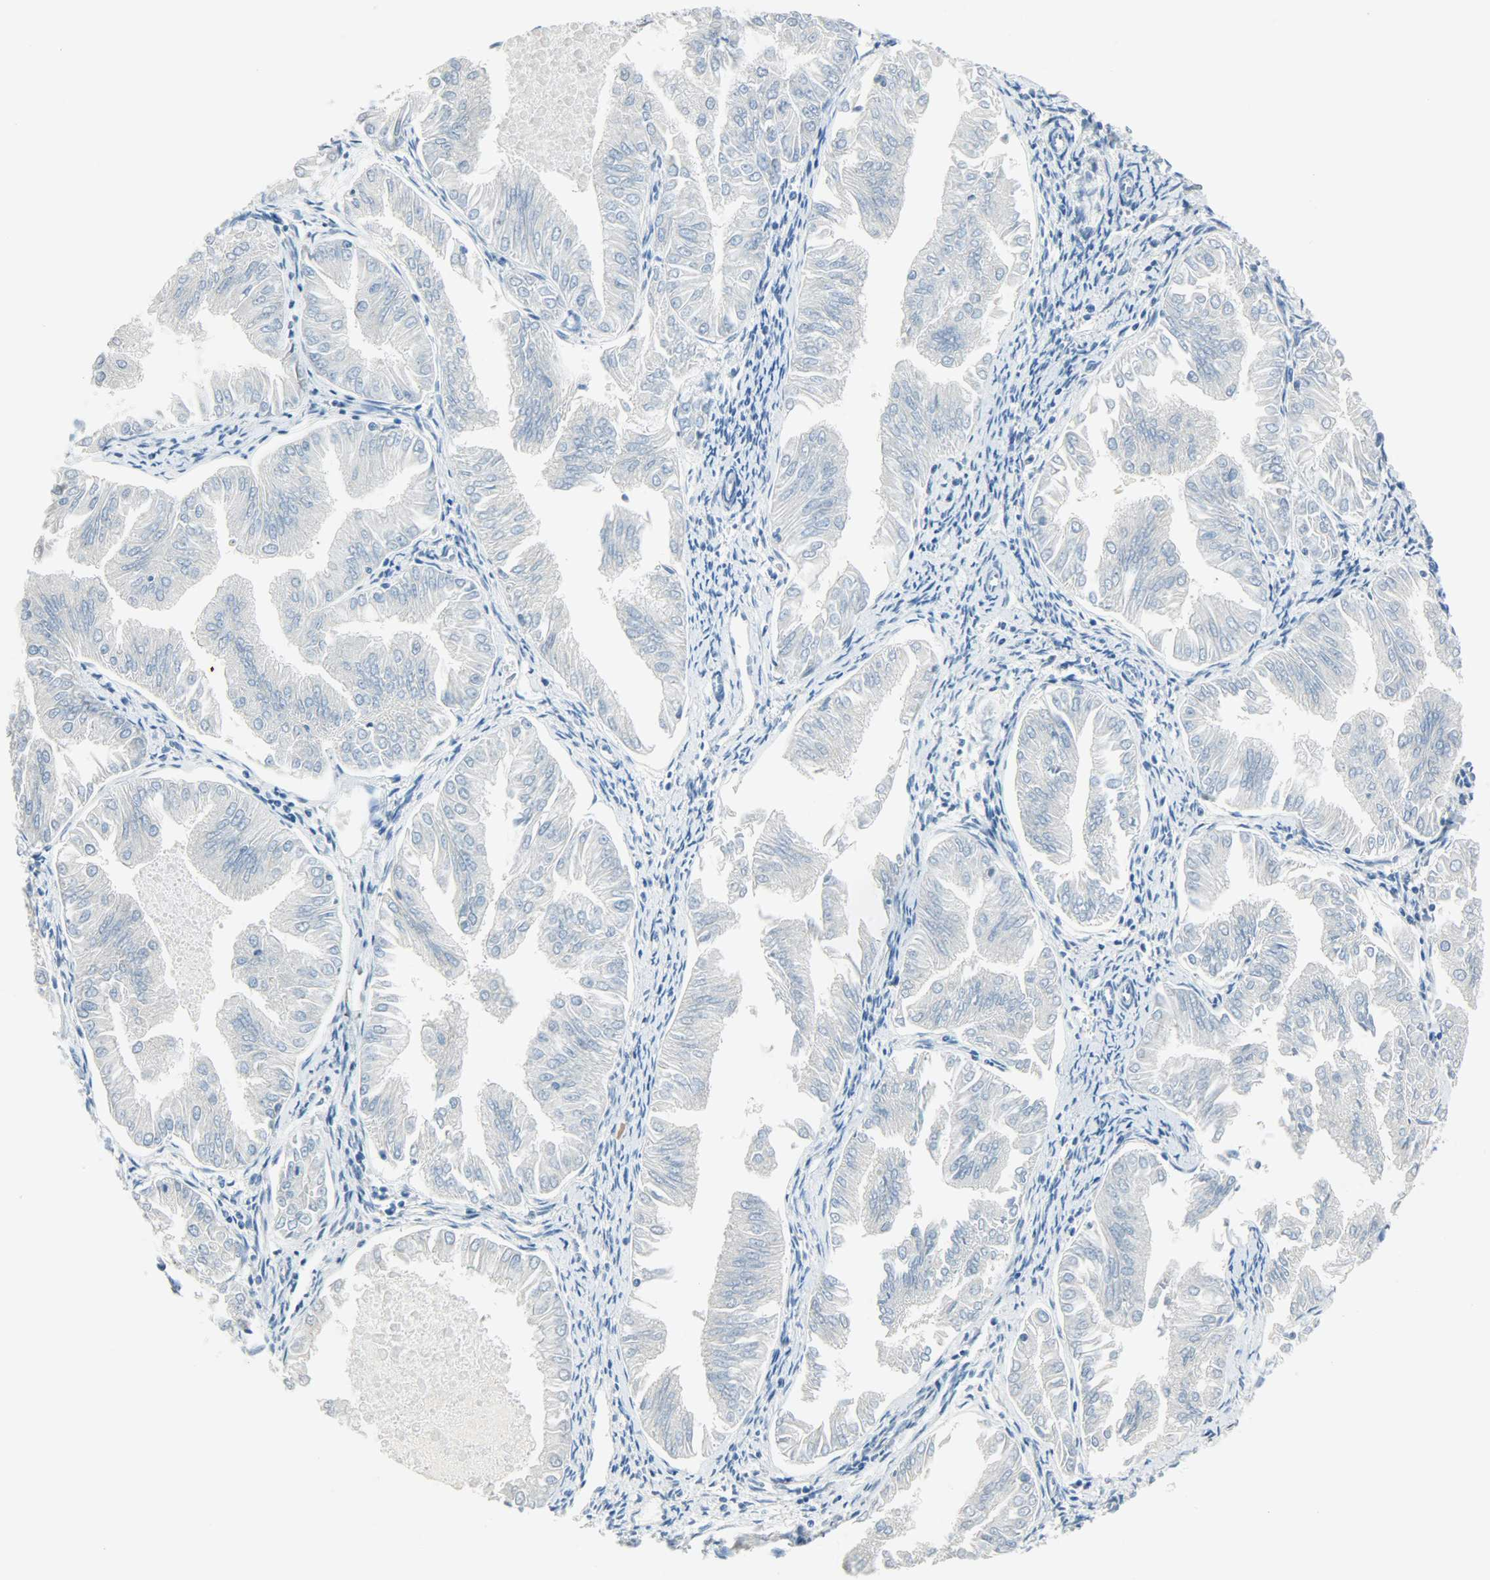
{"staining": {"intensity": "negative", "quantity": "none", "location": "none"}, "tissue": "endometrial cancer", "cell_type": "Tumor cells", "image_type": "cancer", "snomed": [{"axis": "morphology", "description": "Adenocarcinoma, NOS"}, {"axis": "topography", "description": "Endometrium"}], "caption": "This is a micrograph of IHC staining of adenocarcinoma (endometrial), which shows no staining in tumor cells.", "gene": "JUNB", "patient": {"sex": "female", "age": 53}}